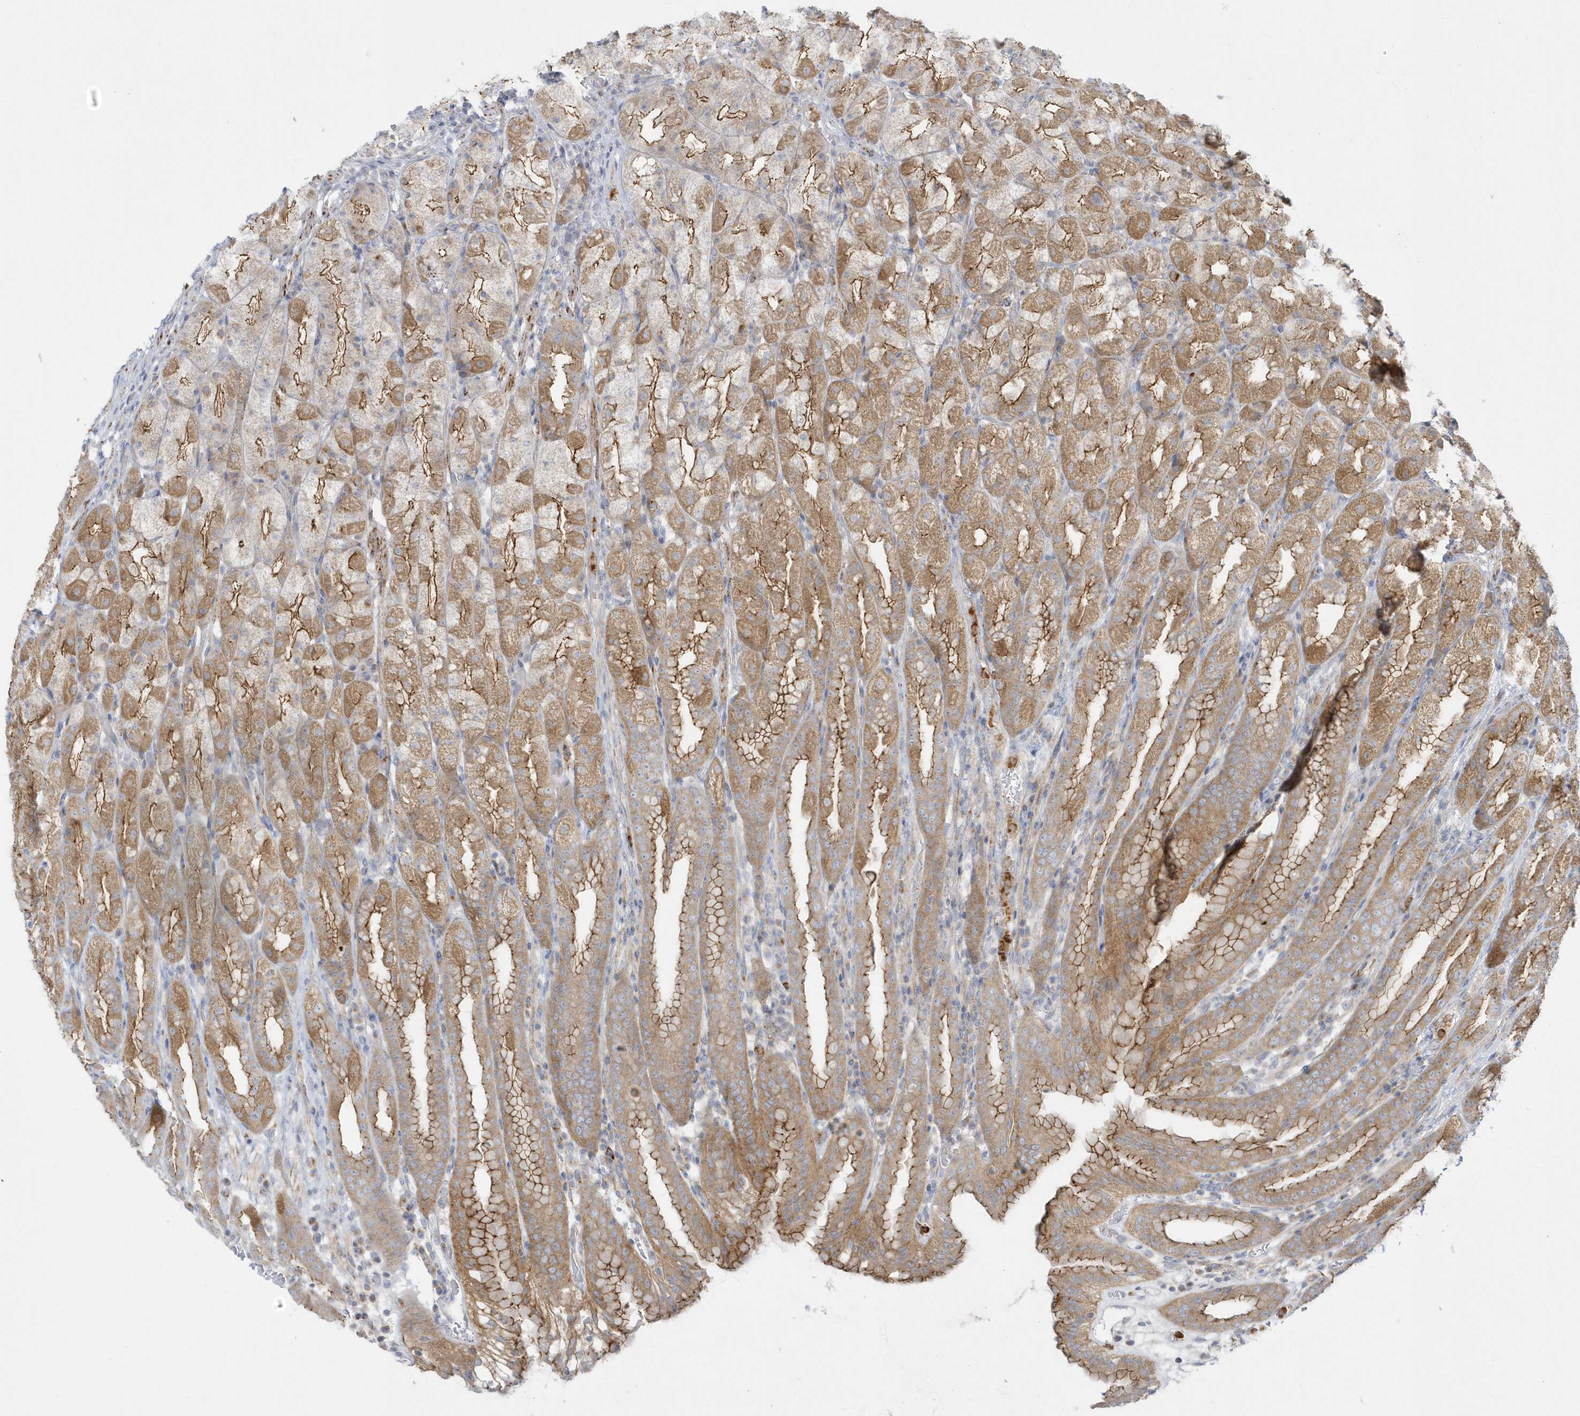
{"staining": {"intensity": "moderate", "quantity": ">75%", "location": "cytoplasmic/membranous"}, "tissue": "stomach", "cell_type": "Glandular cells", "image_type": "normal", "snomed": [{"axis": "morphology", "description": "Normal tissue, NOS"}, {"axis": "topography", "description": "Stomach, upper"}], "caption": "Protein expression analysis of benign stomach exhibits moderate cytoplasmic/membranous staining in about >75% of glandular cells.", "gene": "DNAJC18", "patient": {"sex": "male", "age": 68}}